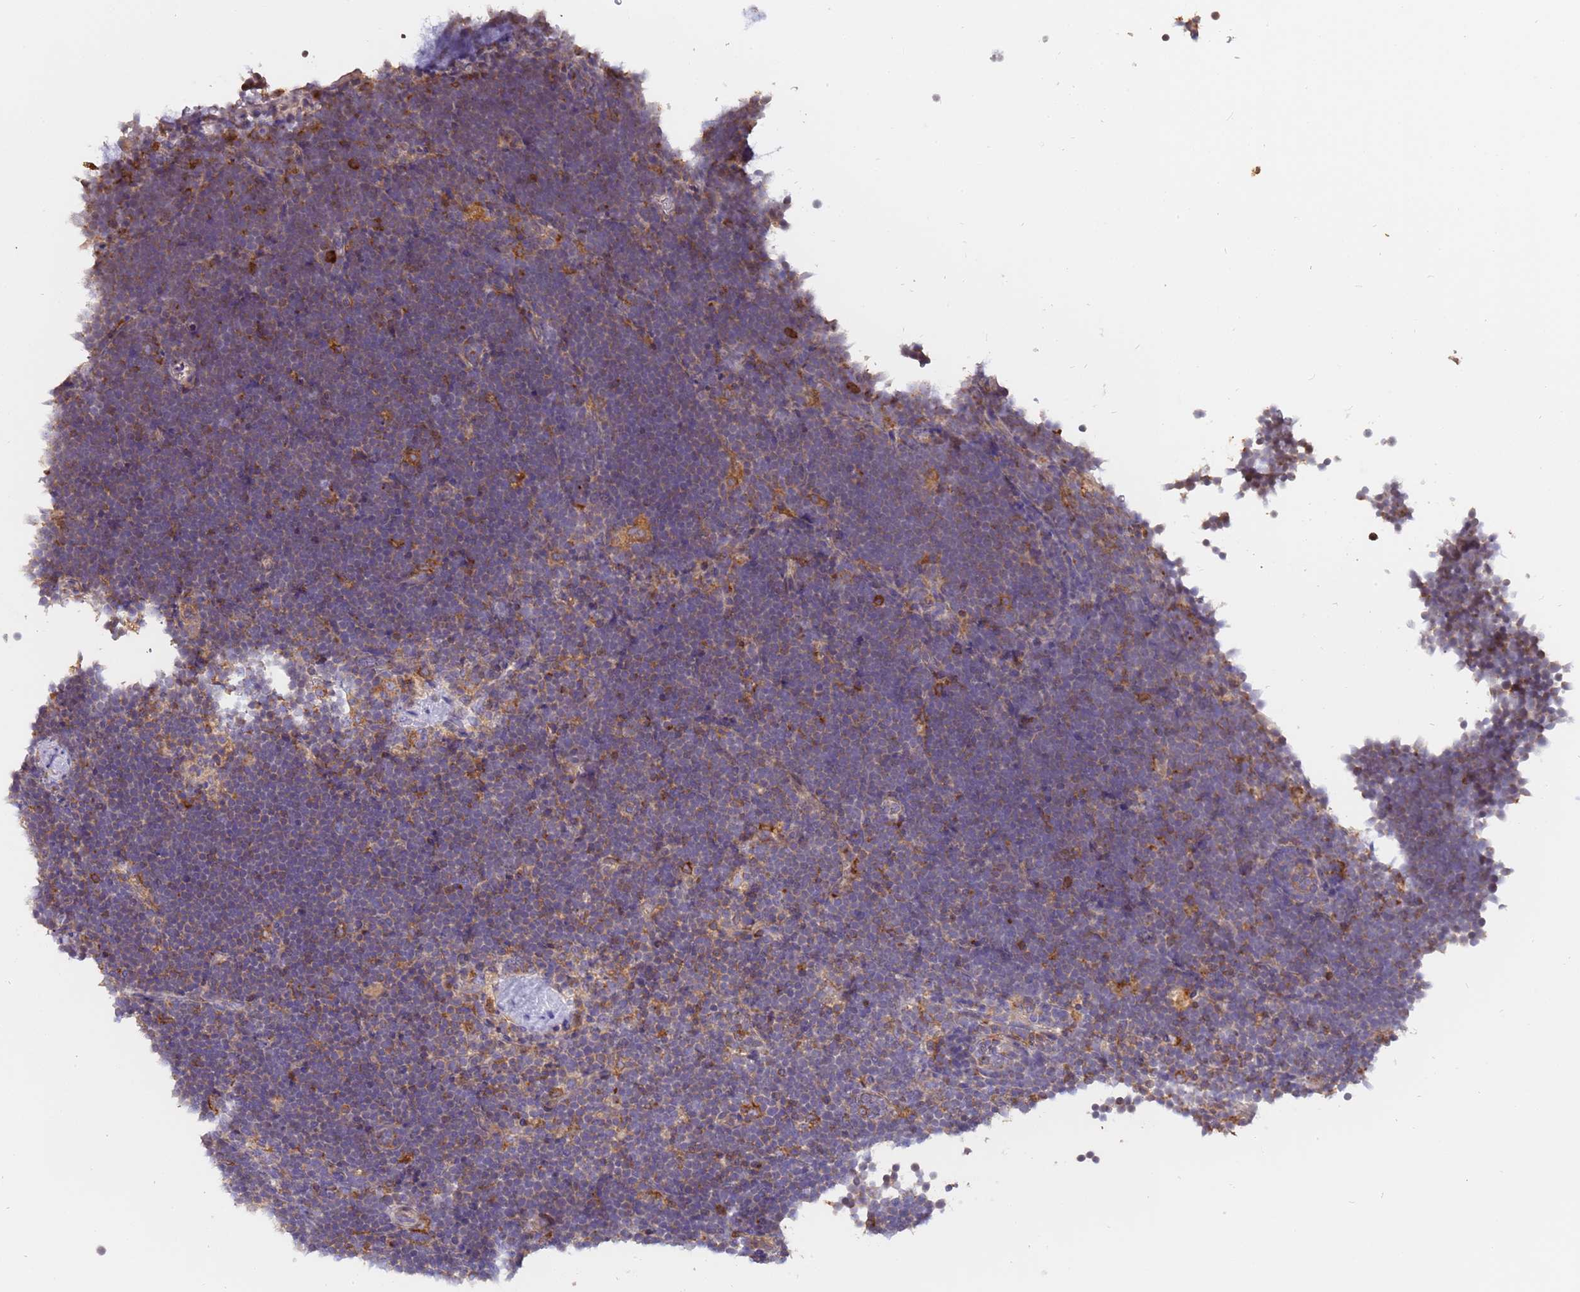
{"staining": {"intensity": "negative", "quantity": "none", "location": "none"}, "tissue": "lymphoma", "cell_type": "Tumor cells", "image_type": "cancer", "snomed": [{"axis": "morphology", "description": "Malignant lymphoma, non-Hodgkin's type, High grade"}, {"axis": "topography", "description": "Lymph node"}], "caption": "The photomicrograph exhibits no significant positivity in tumor cells of high-grade malignant lymphoma, non-Hodgkin's type.", "gene": "M6PR", "patient": {"sex": "male", "age": 13}}